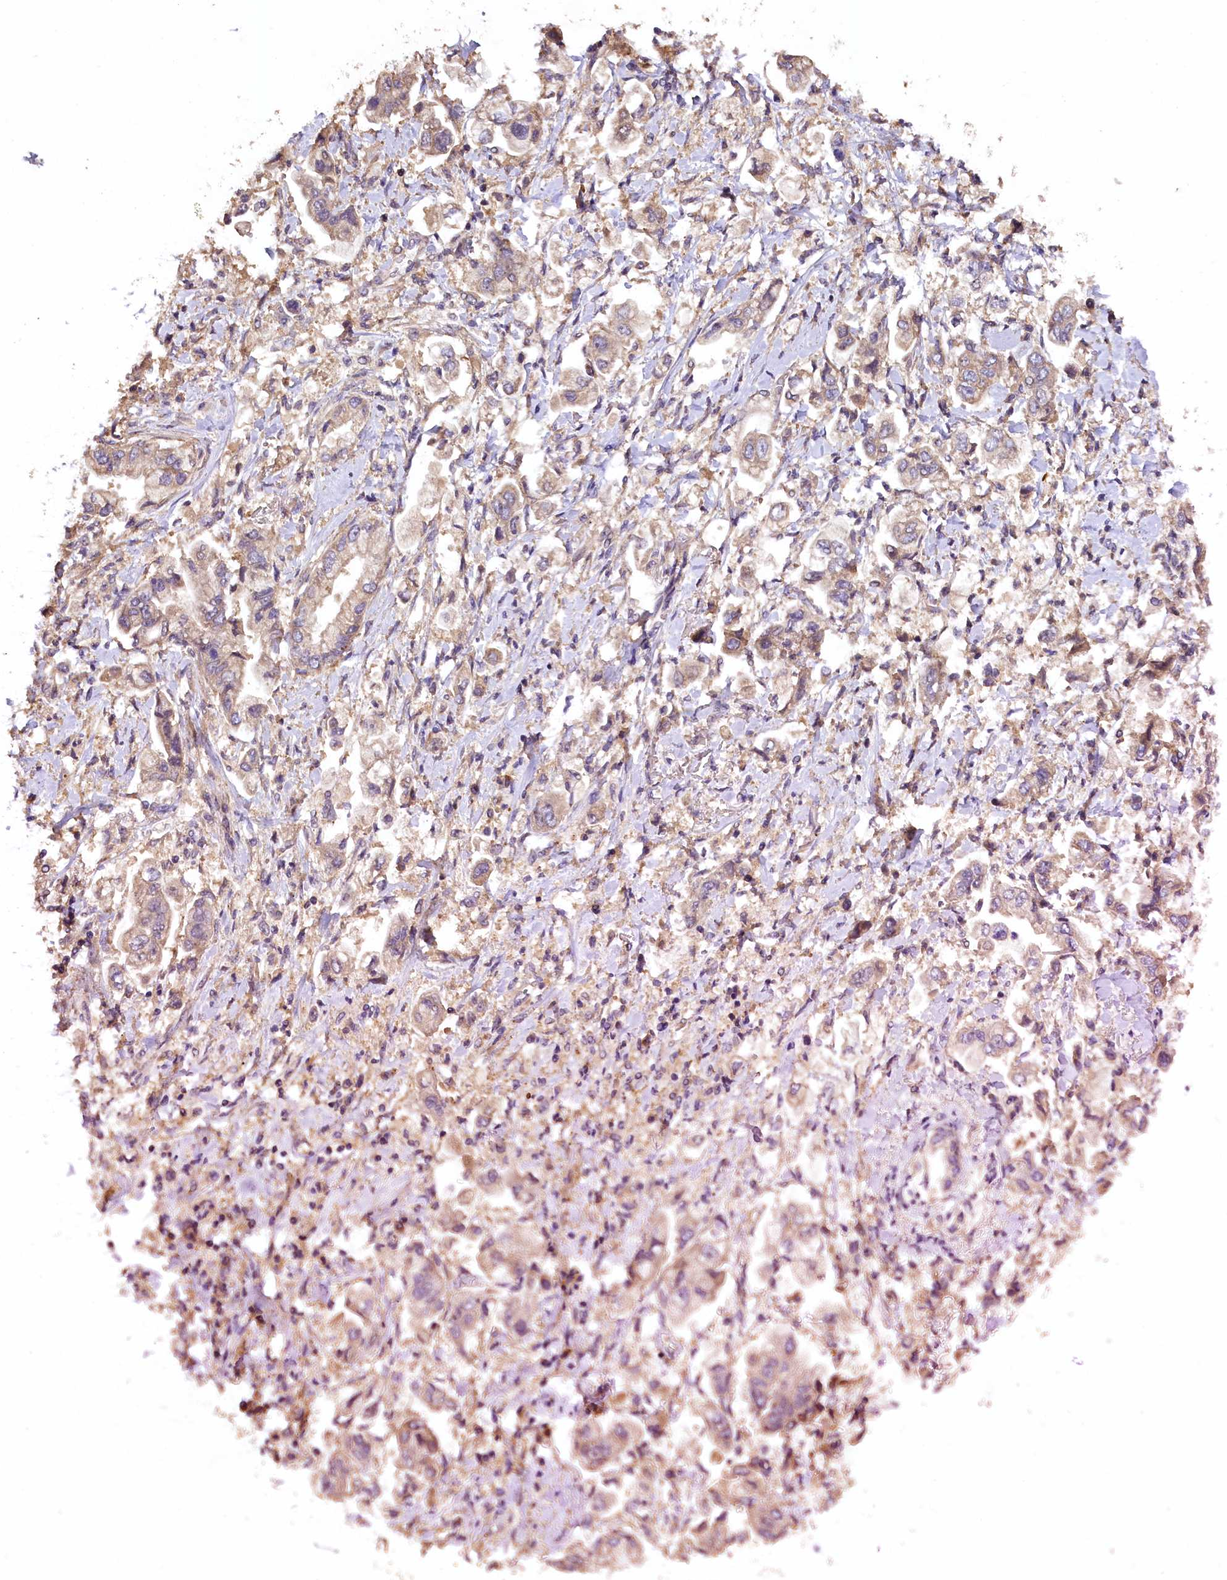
{"staining": {"intensity": "moderate", "quantity": ">75%", "location": "cytoplasmic/membranous"}, "tissue": "stomach cancer", "cell_type": "Tumor cells", "image_type": "cancer", "snomed": [{"axis": "morphology", "description": "Adenocarcinoma, NOS"}, {"axis": "topography", "description": "Stomach"}], "caption": "DAB (3,3'-diaminobenzidine) immunohistochemical staining of human stomach adenocarcinoma demonstrates moderate cytoplasmic/membranous protein expression in about >75% of tumor cells.", "gene": "PLXNB1", "patient": {"sex": "male", "age": 62}}